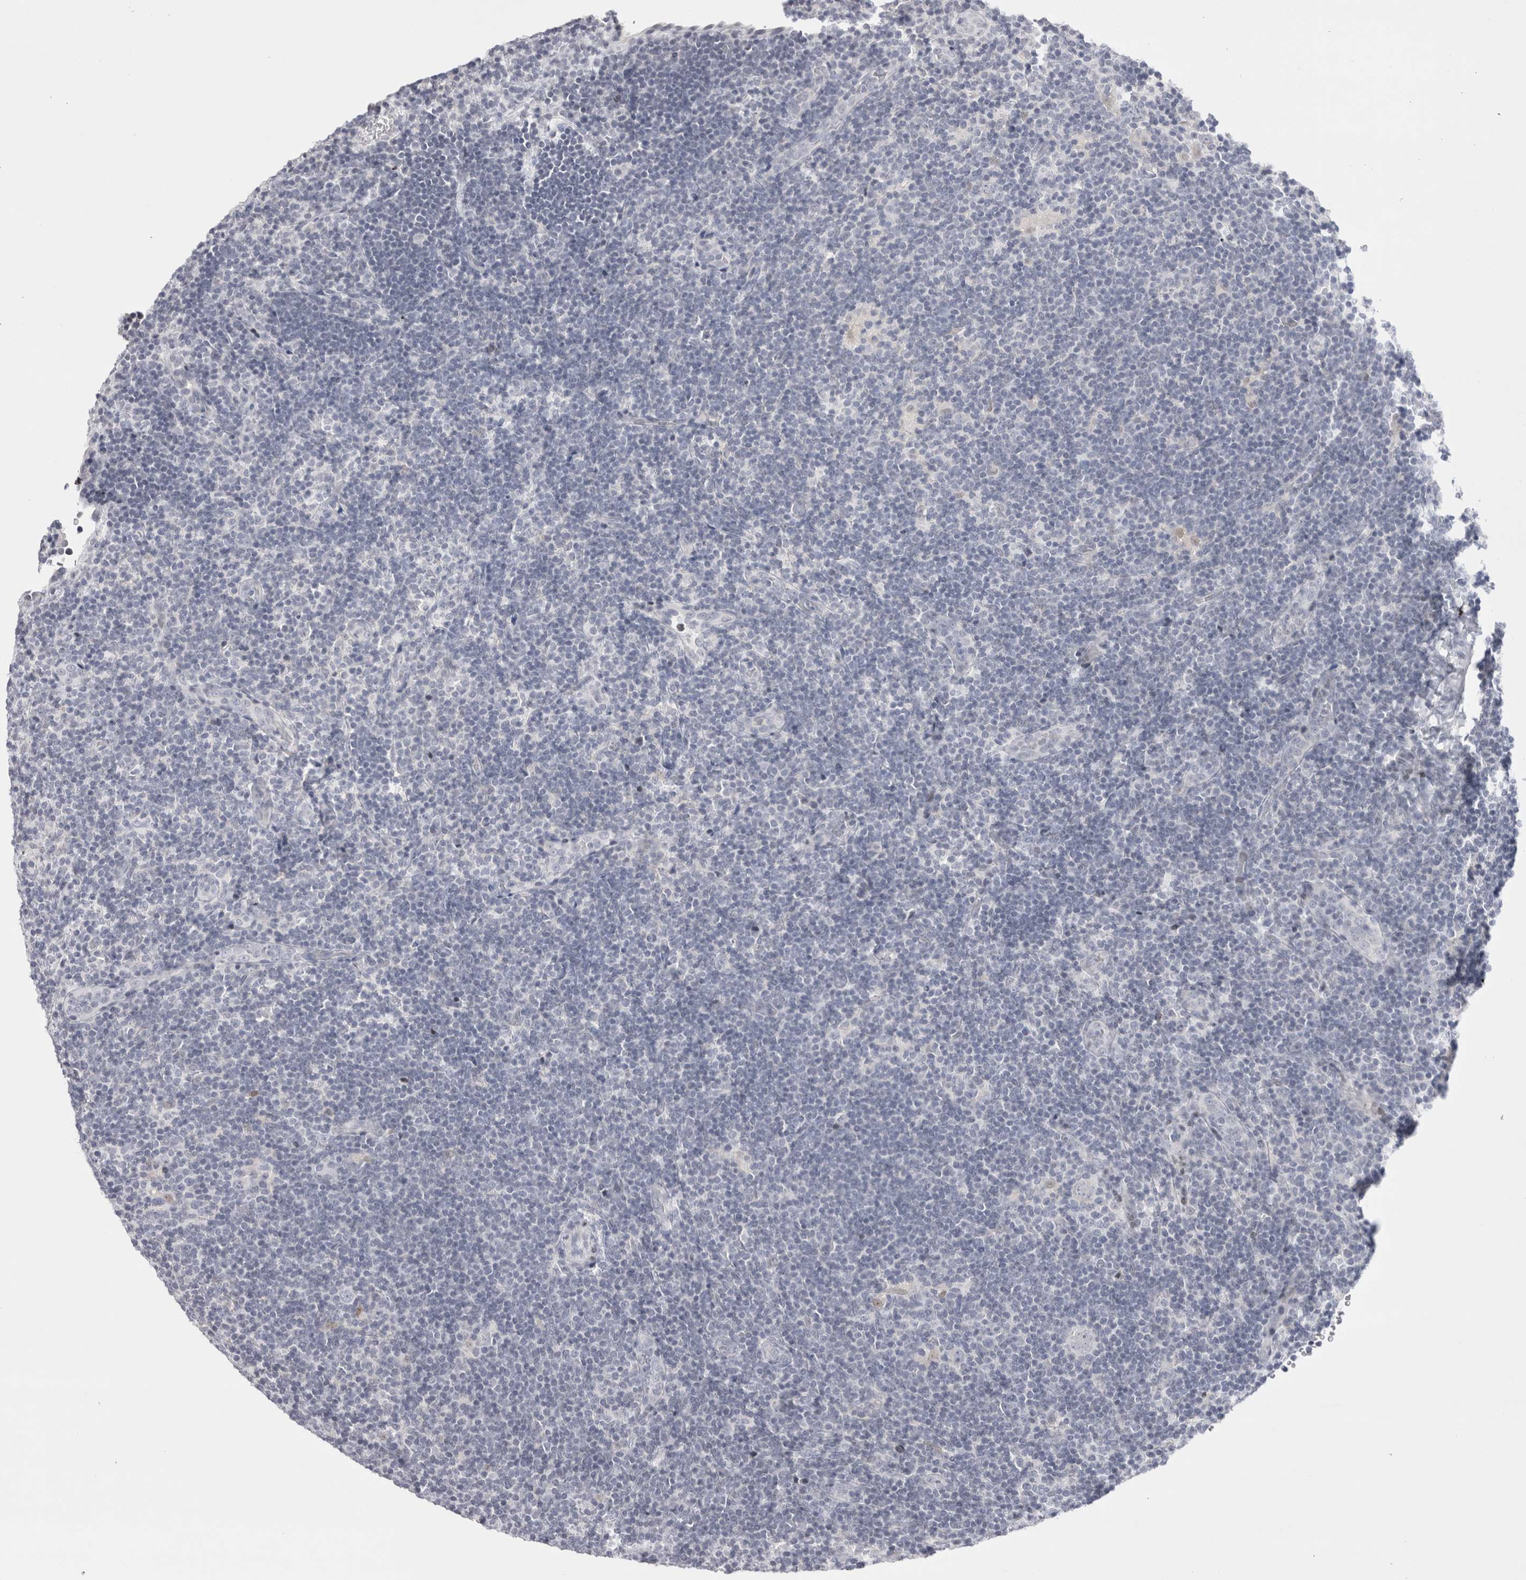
{"staining": {"intensity": "negative", "quantity": "none", "location": "none"}, "tissue": "lymphoma", "cell_type": "Tumor cells", "image_type": "cancer", "snomed": [{"axis": "morphology", "description": "Hodgkin's disease, NOS"}, {"axis": "topography", "description": "Lymph node"}], "caption": "The photomicrograph demonstrates no significant expression in tumor cells of Hodgkin's disease.", "gene": "FNDC8", "patient": {"sex": "female", "age": 57}}